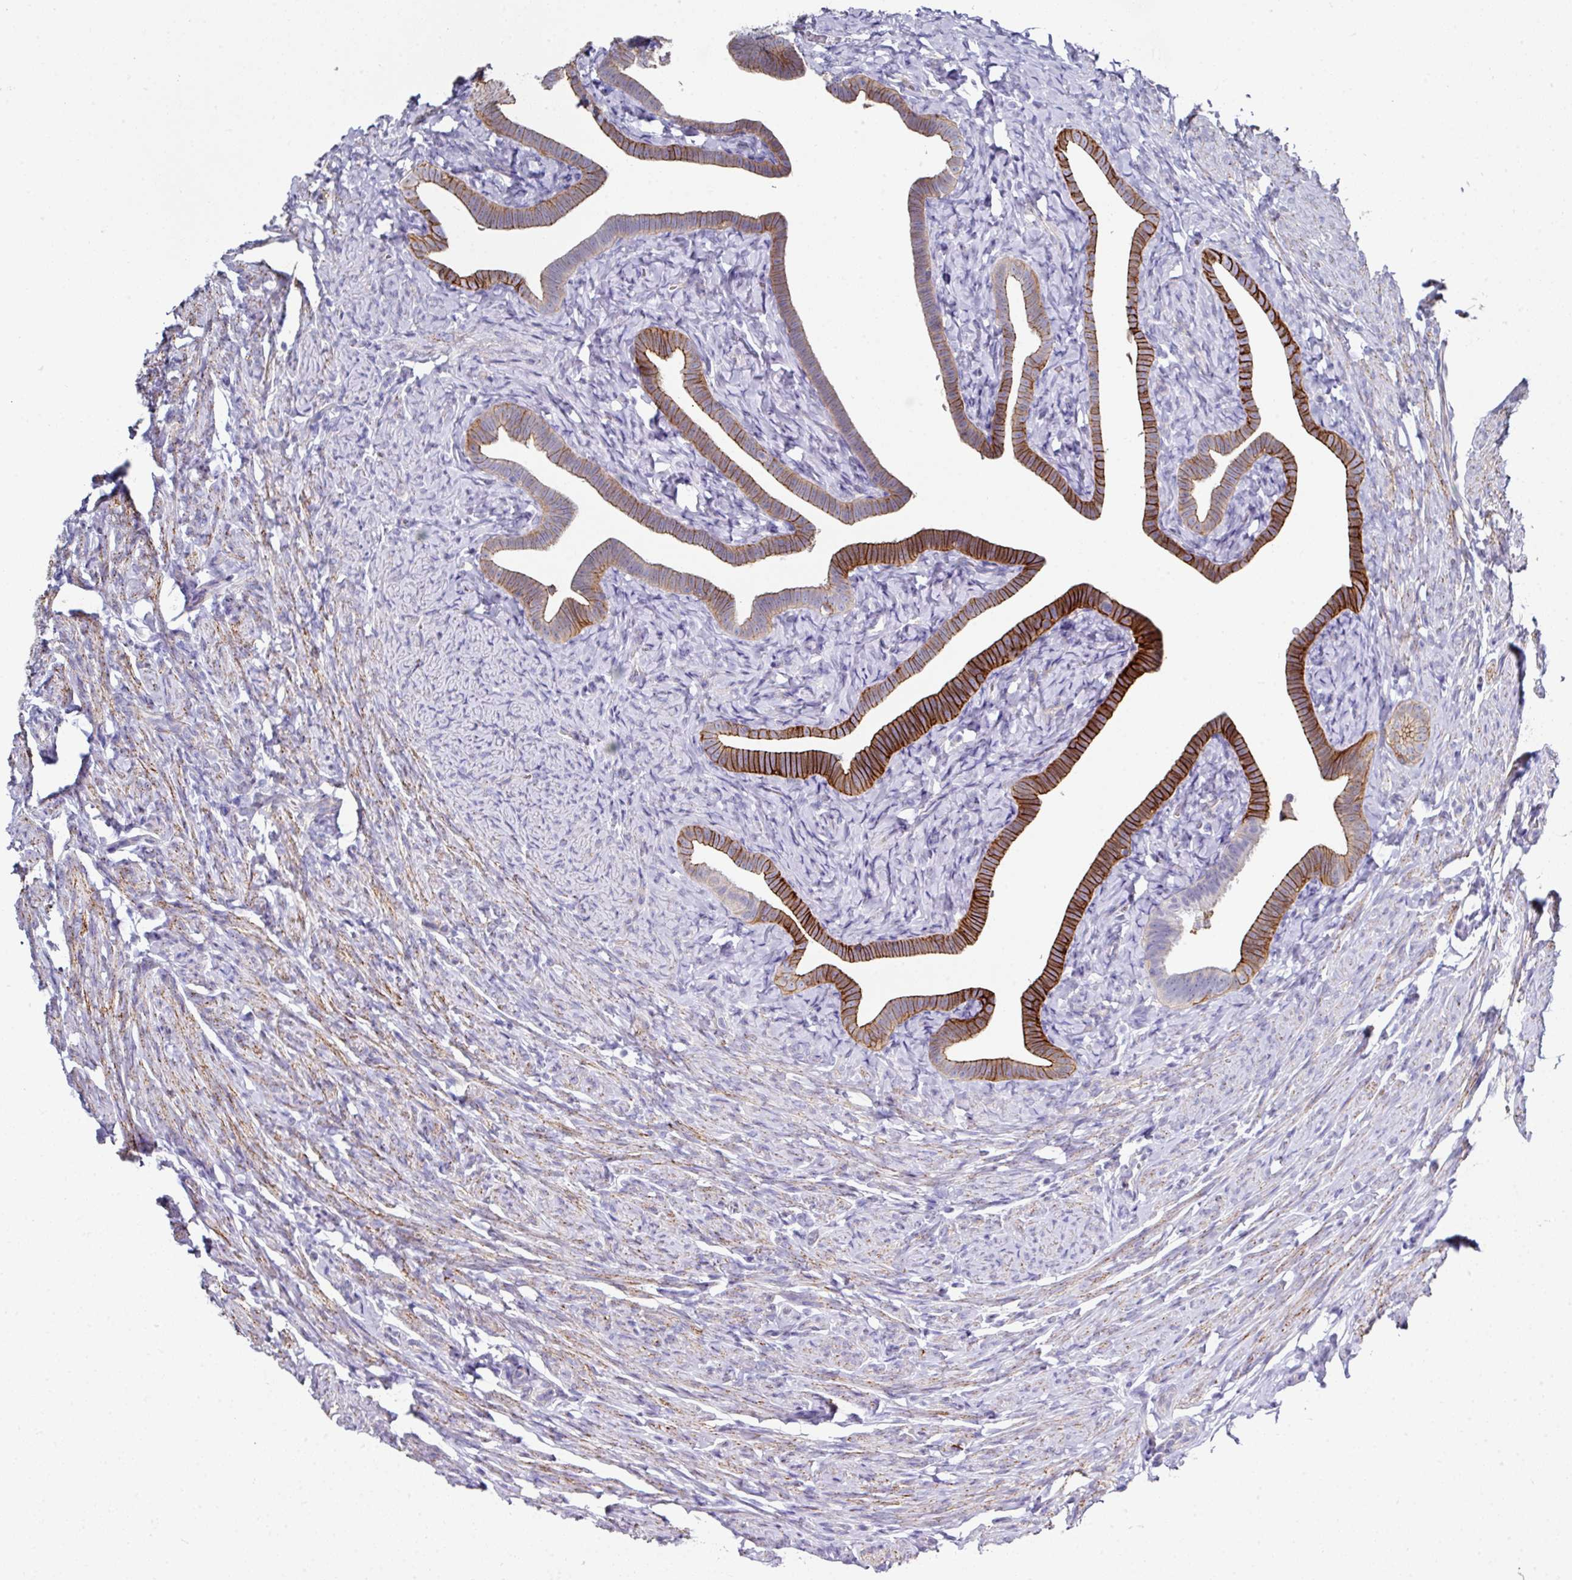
{"staining": {"intensity": "strong", "quantity": ">75%", "location": "cytoplasmic/membranous"}, "tissue": "fallopian tube", "cell_type": "Glandular cells", "image_type": "normal", "snomed": [{"axis": "morphology", "description": "Normal tissue, NOS"}, {"axis": "topography", "description": "Fallopian tube"}], "caption": "Immunohistochemical staining of normal human fallopian tube displays high levels of strong cytoplasmic/membranous expression in approximately >75% of glandular cells.", "gene": "CLDN1", "patient": {"sex": "female", "age": 69}}